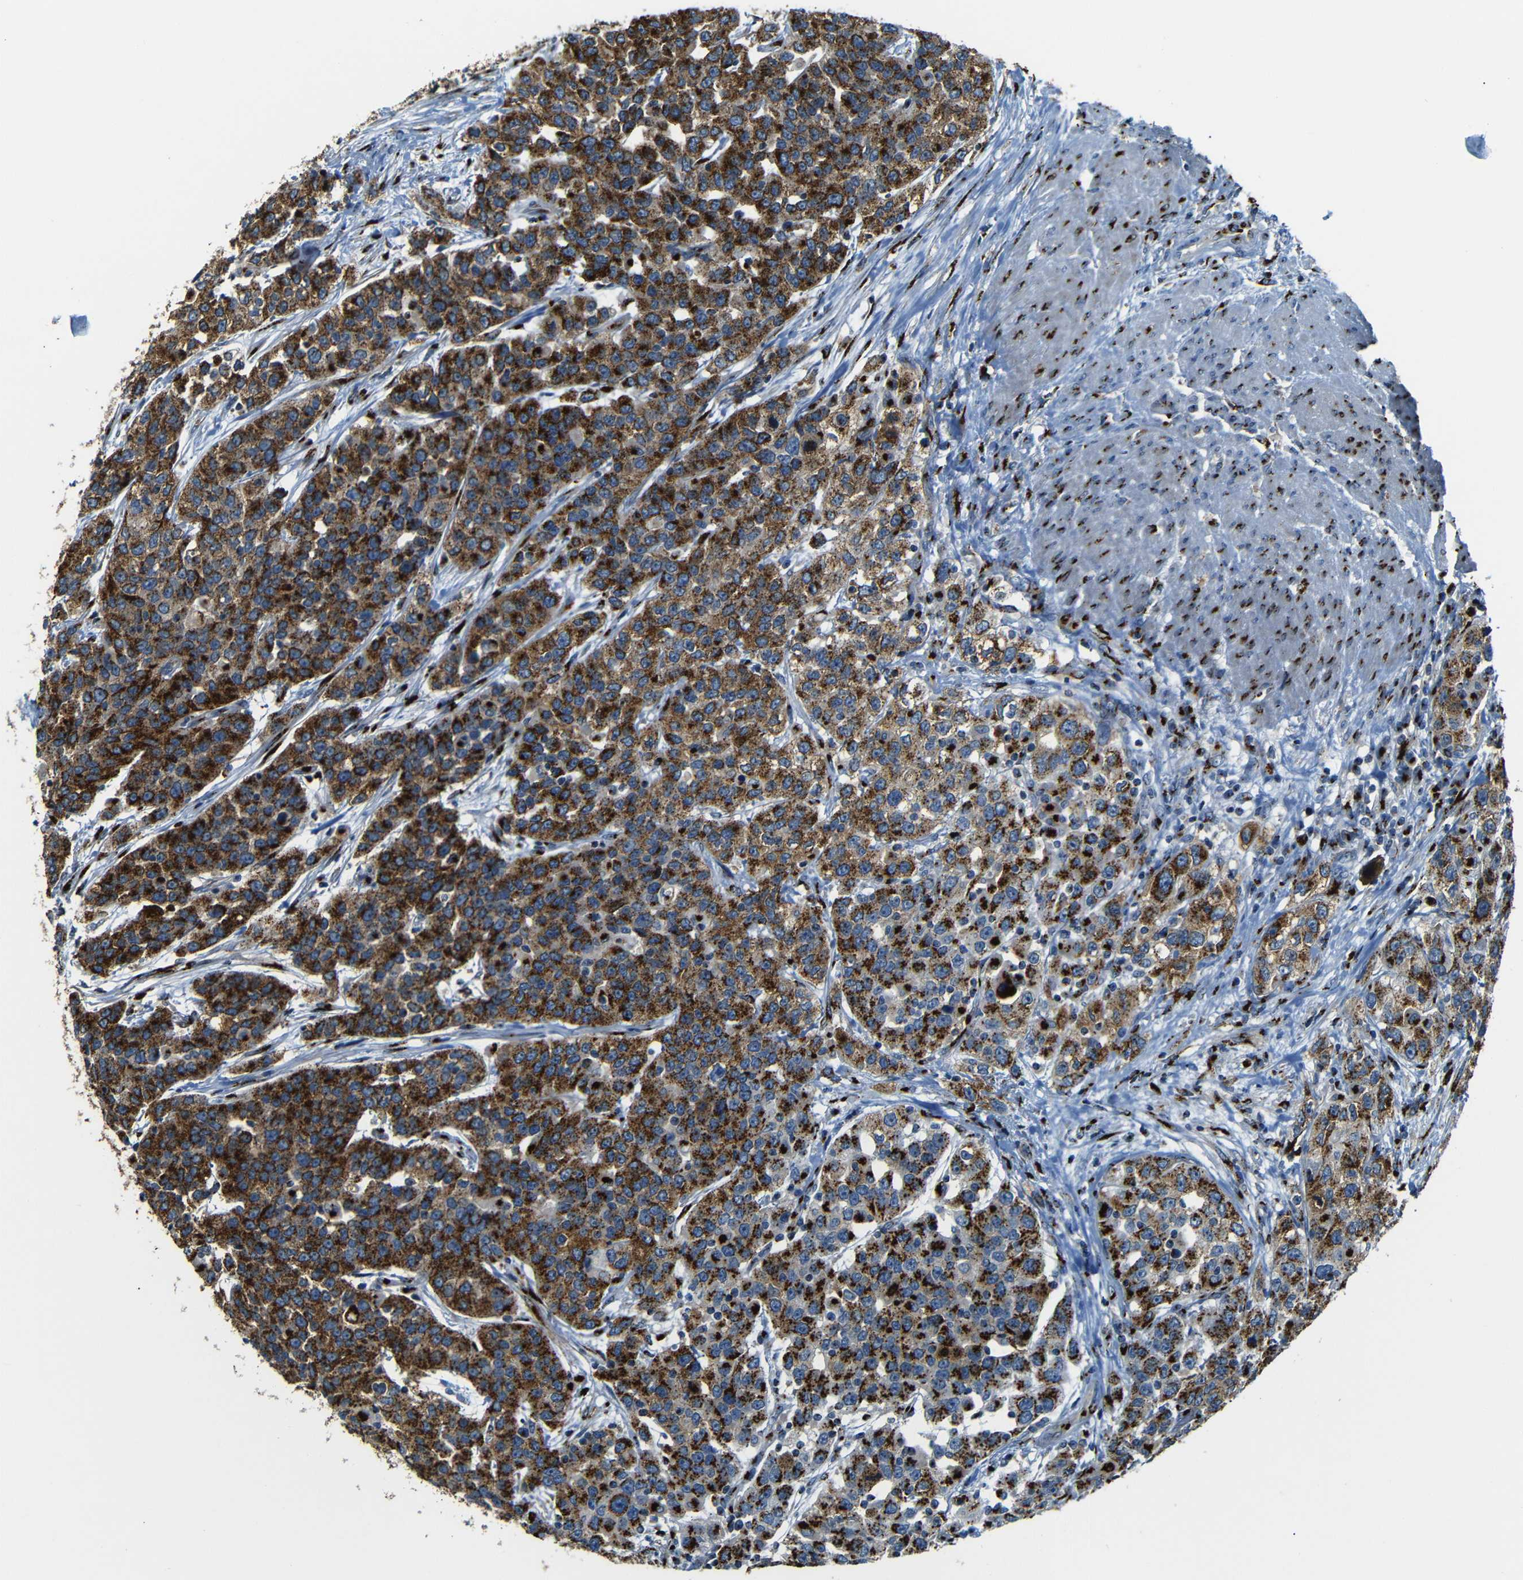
{"staining": {"intensity": "strong", "quantity": ">75%", "location": "cytoplasmic/membranous"}, "tissue": "urothelial cancer", "cell_type": "Tumor cells", "image_type": "cancer", "snomed": [{"axis": "morphology", "description": "Urothelial carcinoma, High grade"}, {"axis": "topography", "description": "Urinary bladder"}], "caption": "Urothelial carcinoma (high-grade) stained with a protein marker displays strong staining in tumor cells.", "gene": "TGOLN2", "patient": {"sex": "female", "age": 80}}